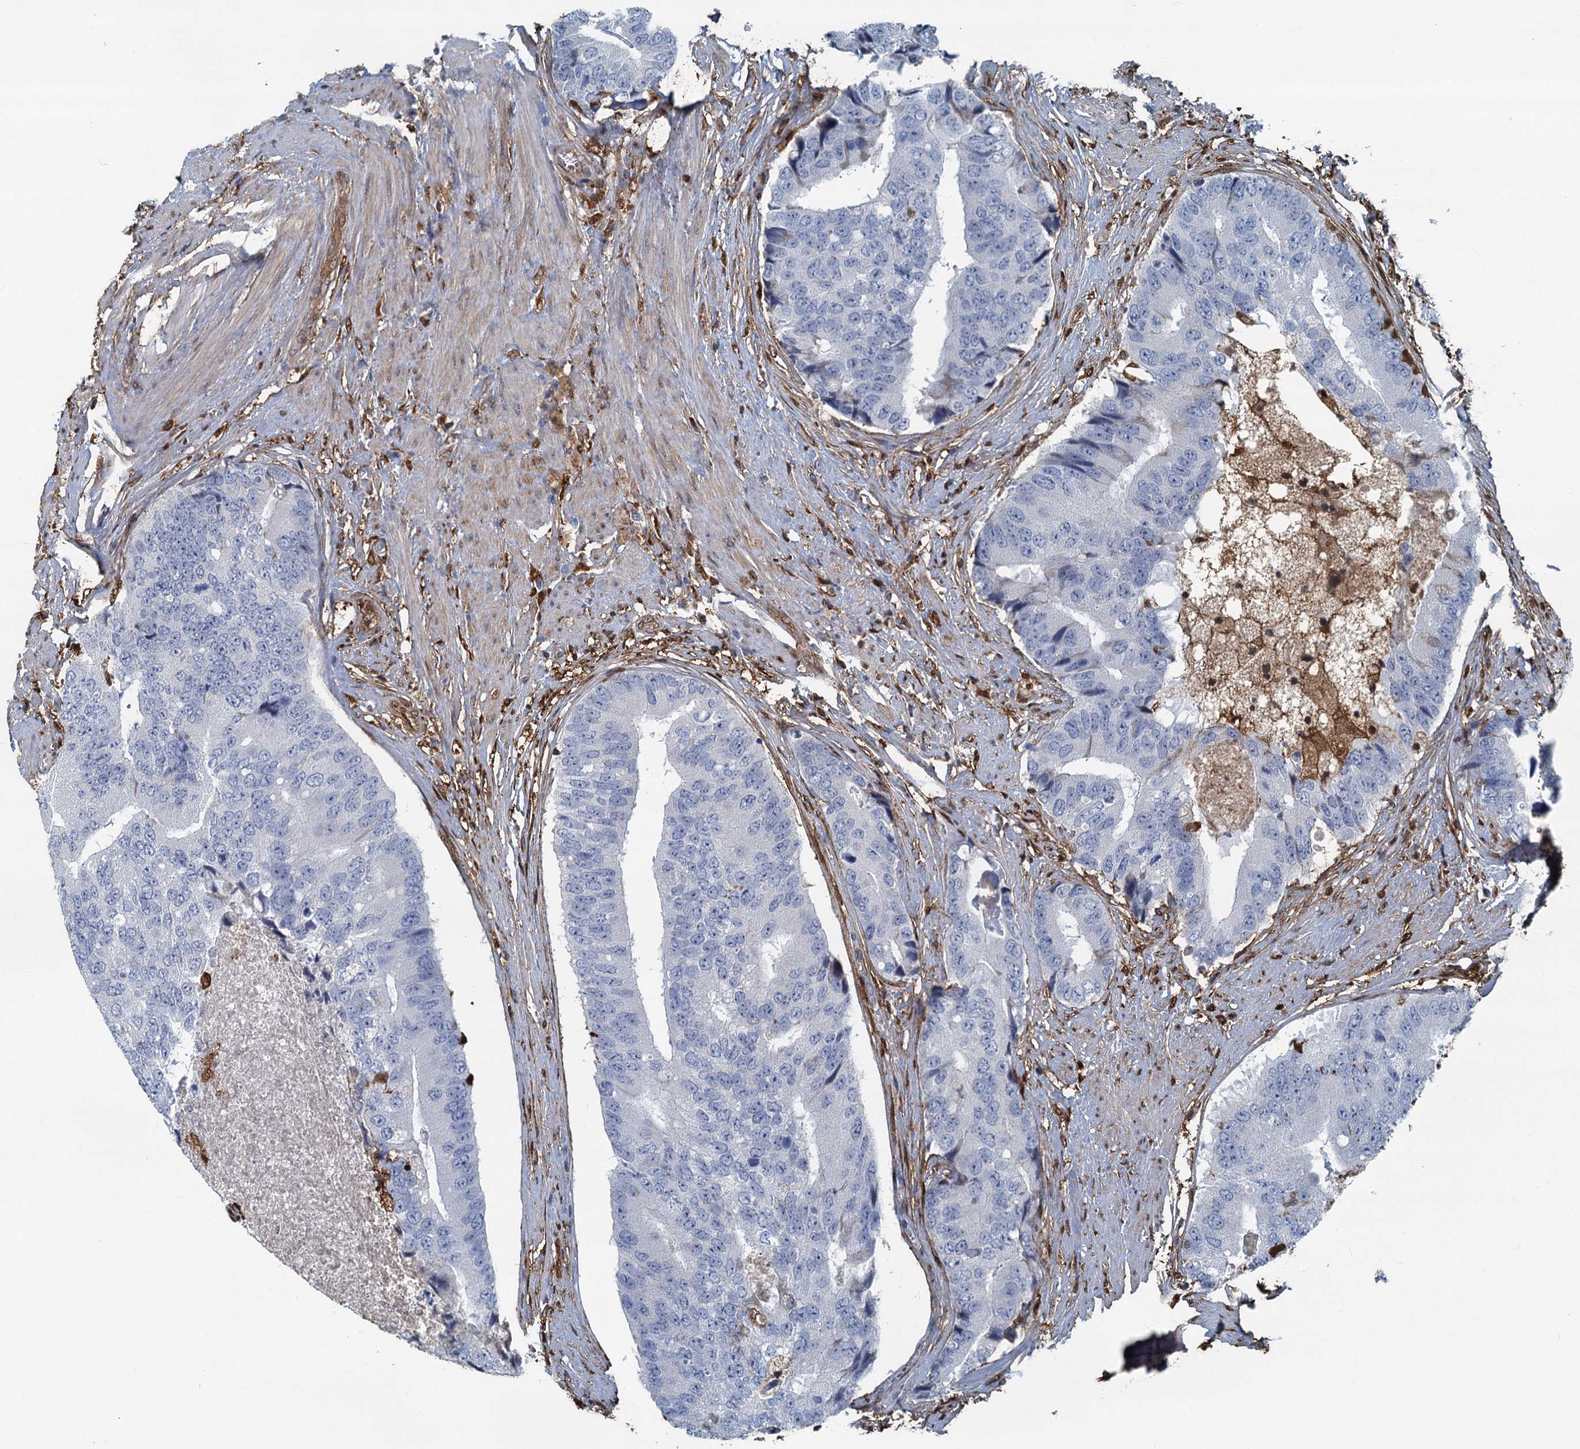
{"staining": {"intensity": "negative", "quantity": "none", "location": "none"}, "tissue": "prostate cancer", "cell_type": "Tumor cells", "image_type": "cancer", "snomed": [{"axis": "morphology", "description": "Adenocarcinoma, High grade"}, {"axis": "topography", "description": "Prostate"}], "caption": "Immunohistochemistry (IHC) of prostate cancer (adenocarcinoma (high-grade)) exhibits no expression in tumor cells.", "gene": "S100A6", "patient": {"sex": "male", "age": 70}}